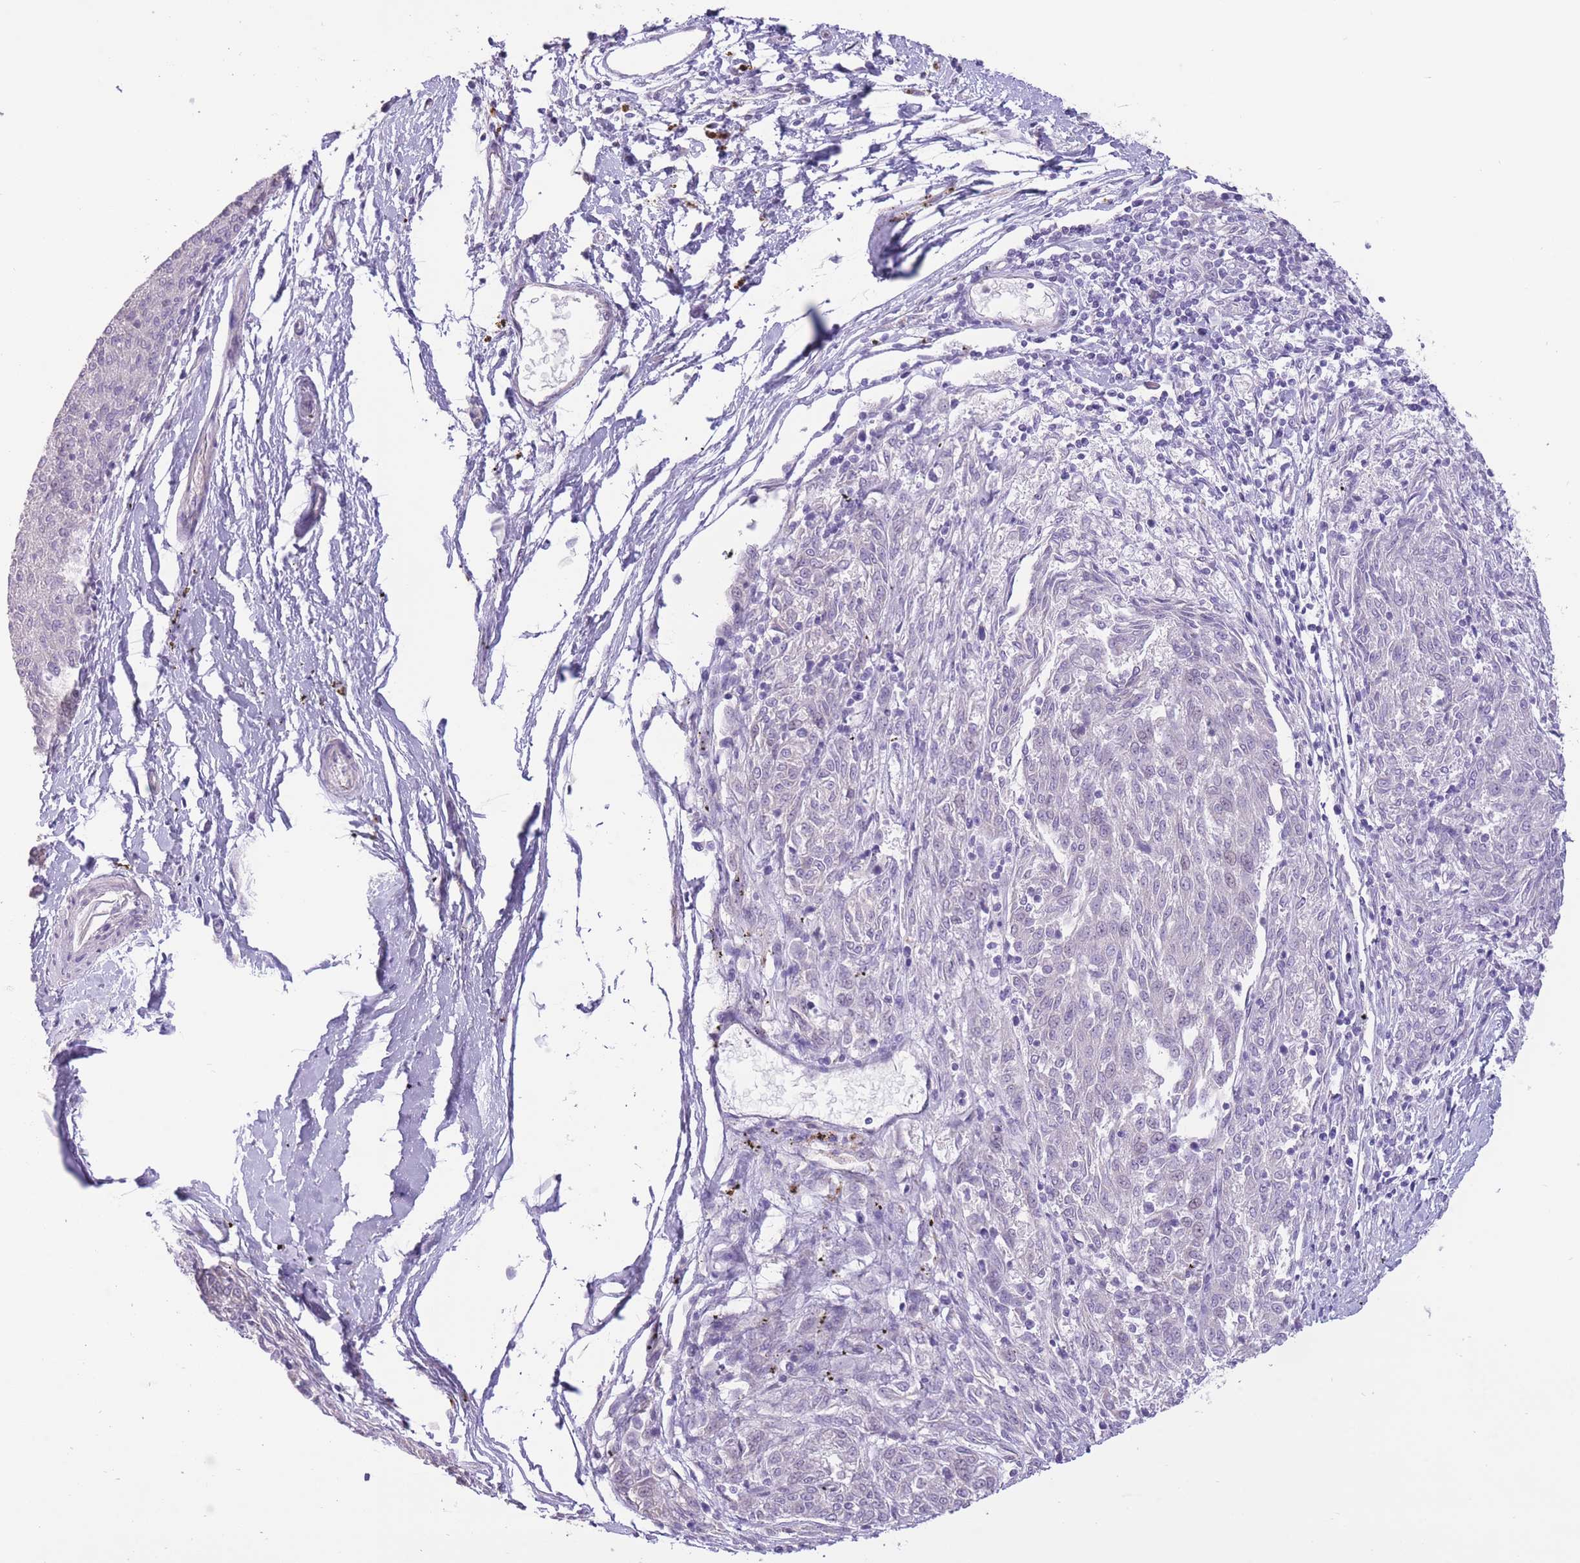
{"staining": {"intensity": "negative", "quantity": "none", "location": "none"}, "tissue": "melanoma", "cell_type": "Tumor cells", "image_type": "cancer", "snomed": [{"axis": "morphology", "description": "Malignant melanoma, NOS"}, {"axis": "topography", "description": "Skin"}], "caption": "An image of human melanoma is negative for staining in tumor cells.", "gene": "WDR70", "patient": {"sex": "female", "age": 72}}